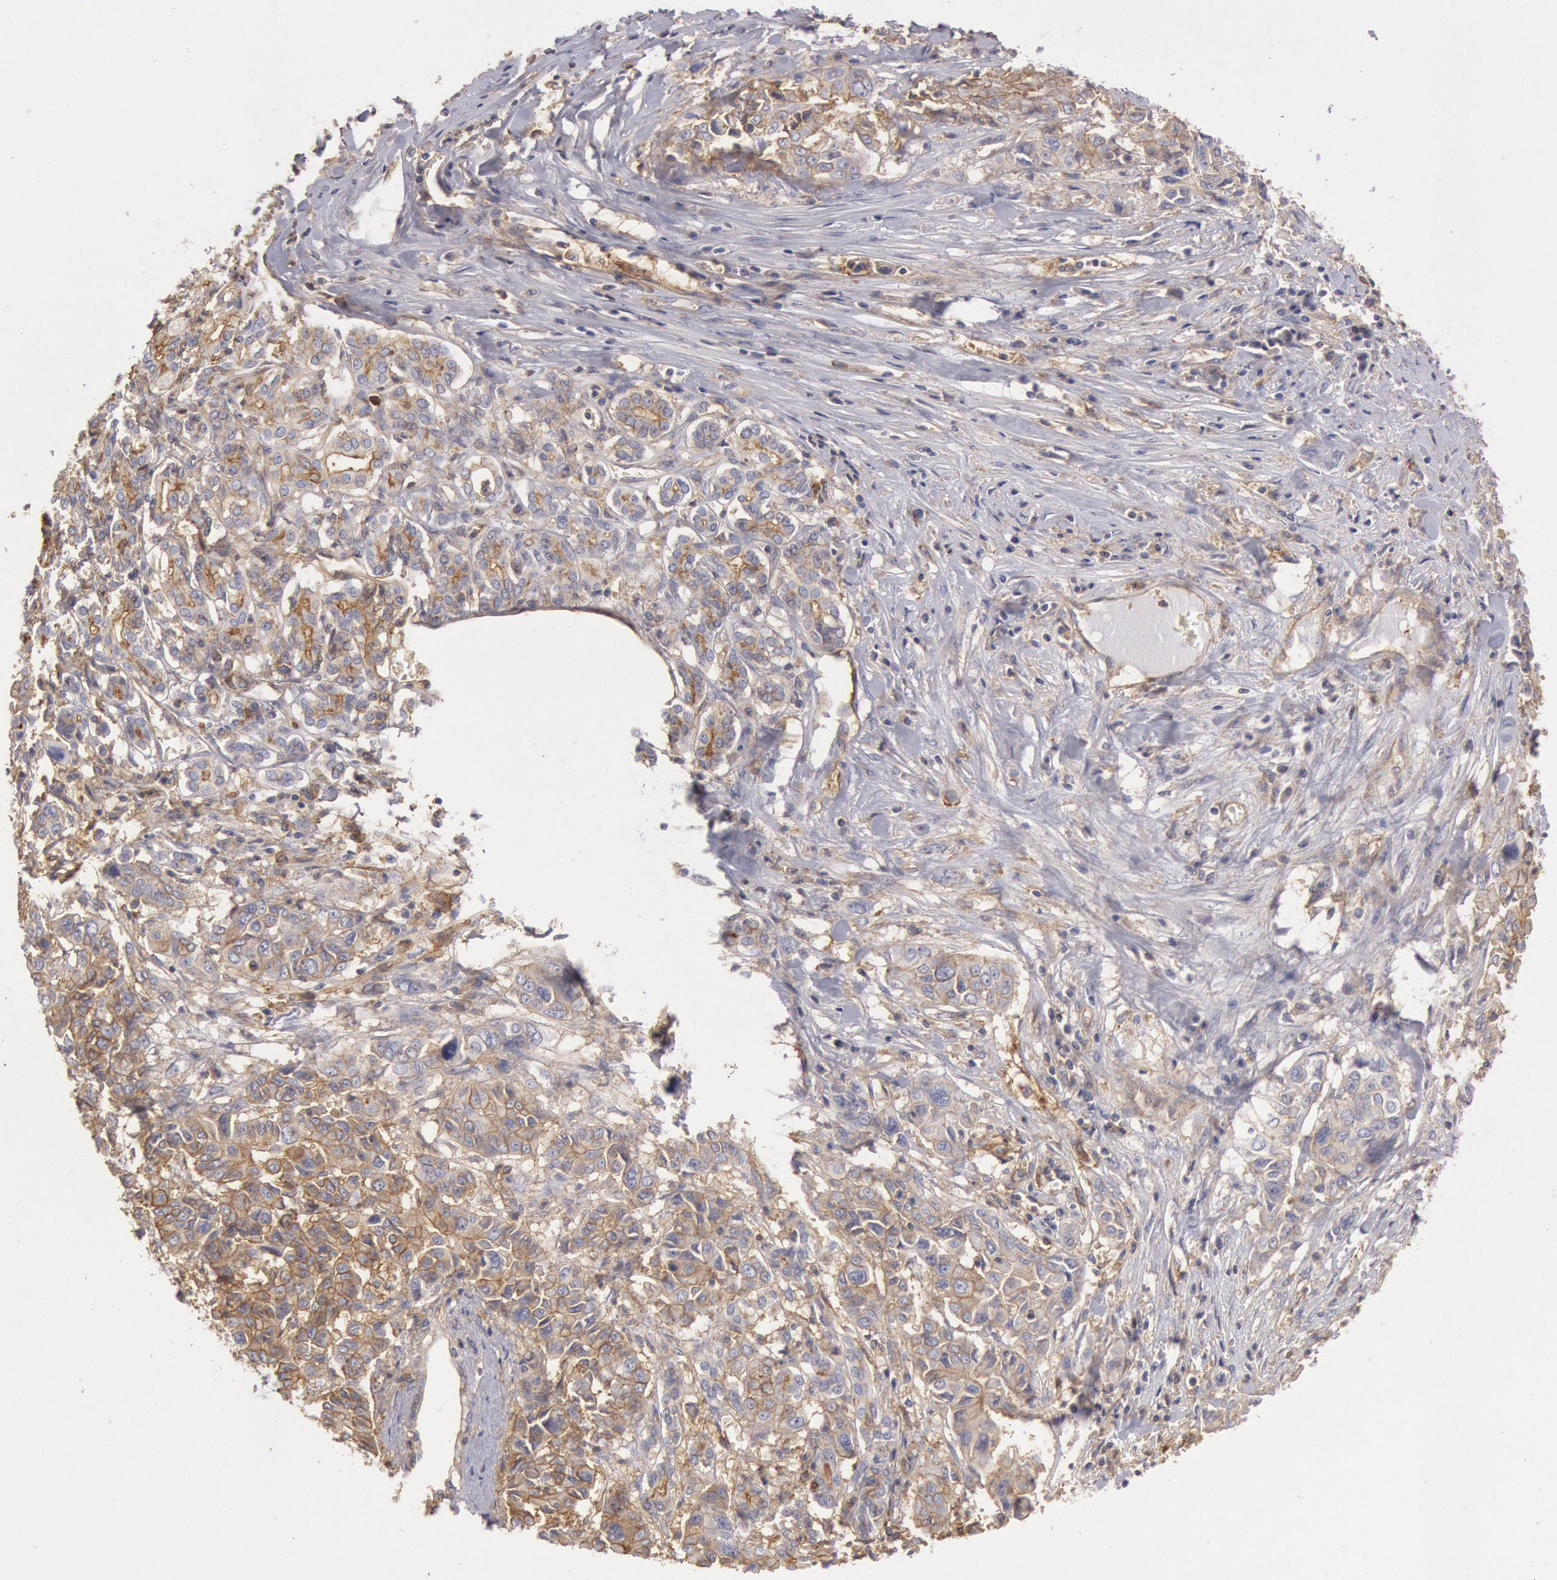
{"staining": {"intensity": "weak", "quantity": ">75%", "location": "cytoplasmic/membranous"}, "tissue": "pancreatic cancer", "cell_type": "Tumor cells", "image_type": "cancer", "snomed": [{"axis": "morphology", "description": "Adenocarcinoma, NOS"}, {"axis": "topography", "description": "Pancreas"}], "caption": "Protein staining demonstrates weak cytoplasmic/membranous staining in about >75% of tumor cells in pancreatic adenocarcinoma.", "gene": "SNAP23", "patient": {"sex": "female", "age": 52}}